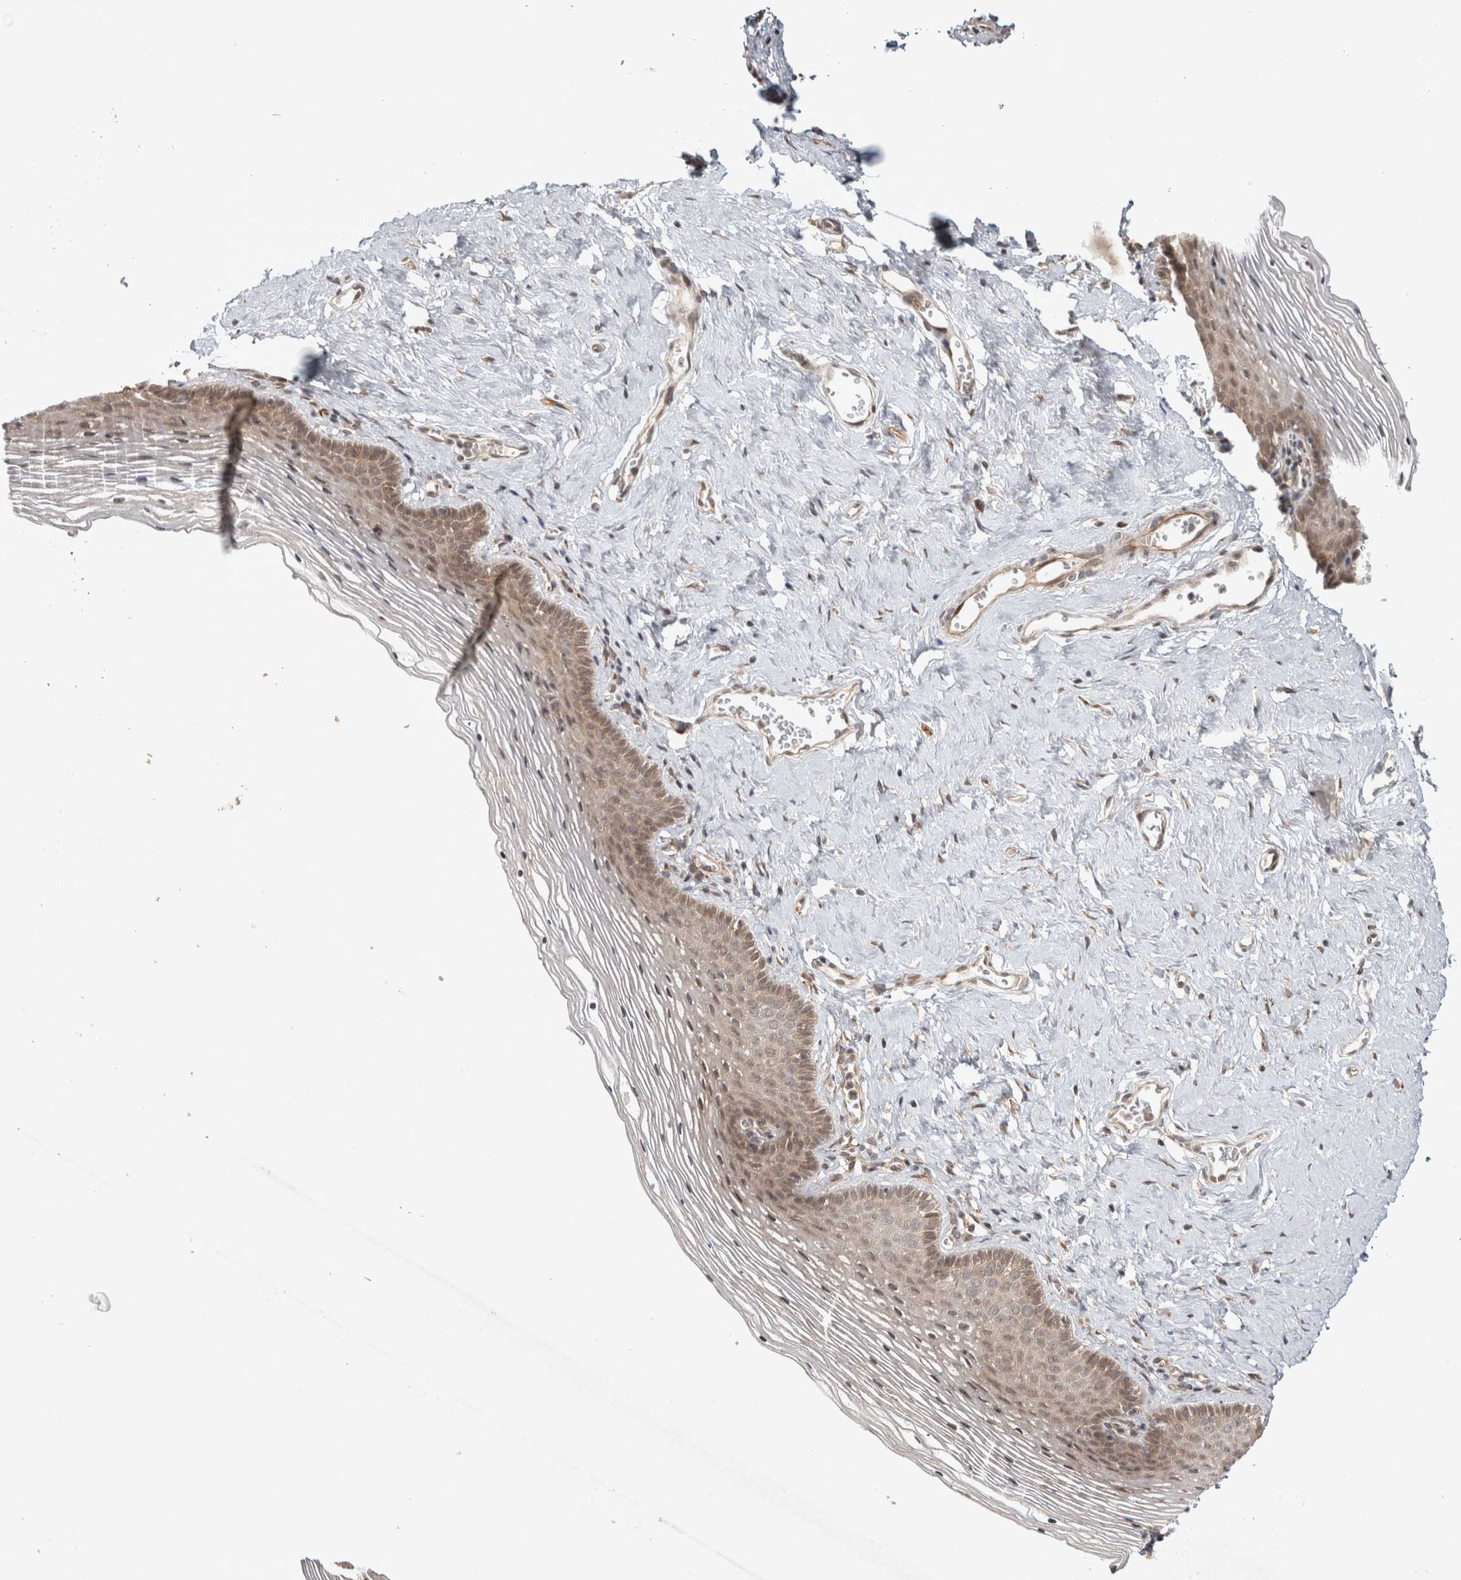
{"staining": {"intensity": "moderate", "quantity": ">75%", "location": "cytoplasmic/membranous,nuclear"}, "tissue": "vagina", "cell_type": "Squamous epithelial cells", "image_type": "normal", "snomed": [{"axis": "morphology", "description": "Normal tissue, NOS"}, {"axis": "topography", "description": "Vagina"}], "caption": "Immunohistochemical staining of benign human vagina shows medium levels of moderate cytoplasmic/membranous,nuclear positivity in approximately >75% of squamous epithelial cells.", "gene": "ZNF318", "patient": {"sex": "female", "age": 32}}